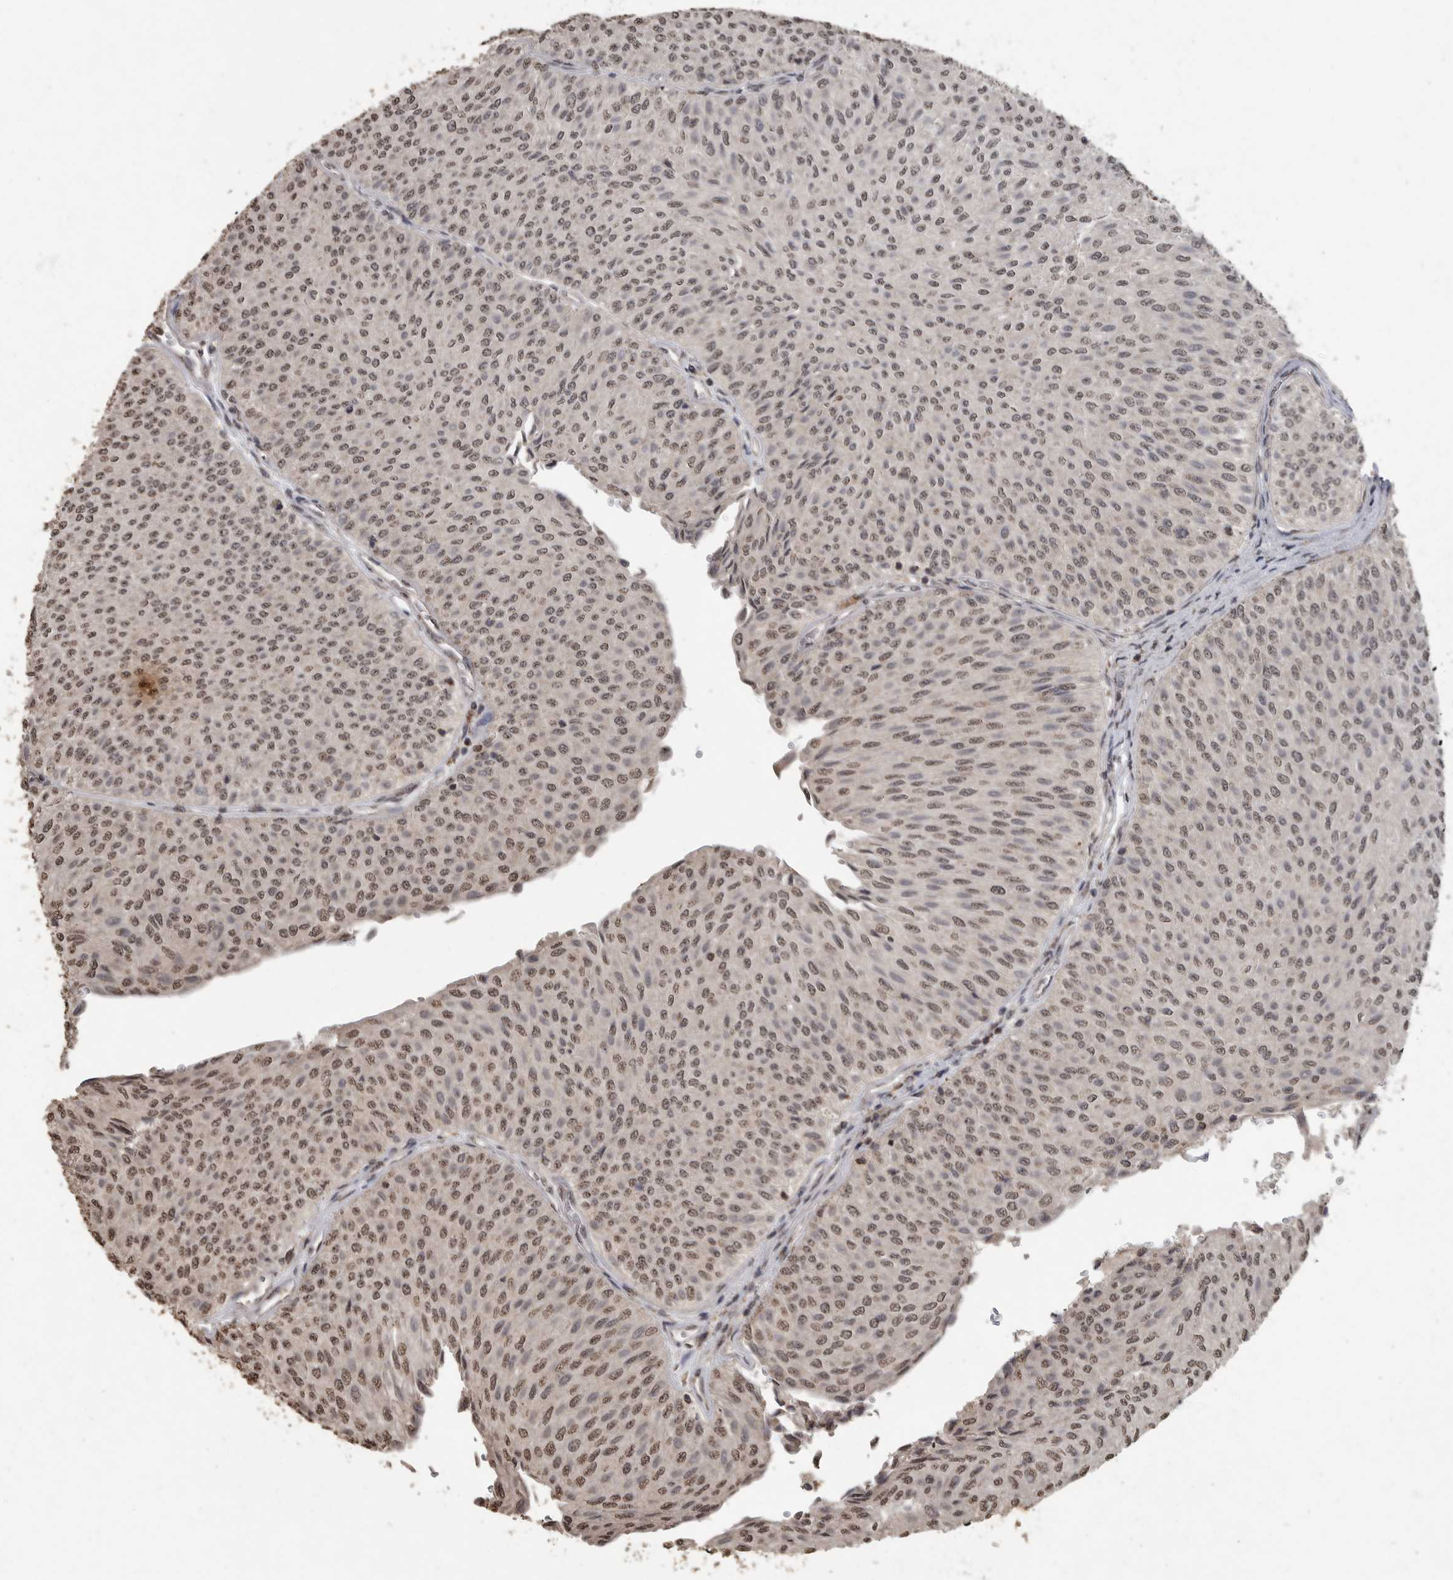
{"staining": {"intensity": "moderate", "quantity": ">75%", "location": "nuclear"}, "tissue": "urothelial cancer", "cell_type": "Tumor cells", "image_type": "cancer", "snomed": [{"axis": "morphology", "description": "Urothelial carcinoma, Low grade"}, {"axis": "topography", "description": "Urinary bladder"}], "caption": "Tumor cells demonstrate medium levels of moderate nuclear expression in approximately >75% of cells in human urothelial cancer. Using DAB (brown) and hematoxylin (blue) stains, captured at high magnification using brightfield microscopy.", "gene": "MAFG", "patient": {"sex": "male", "age": 78}}